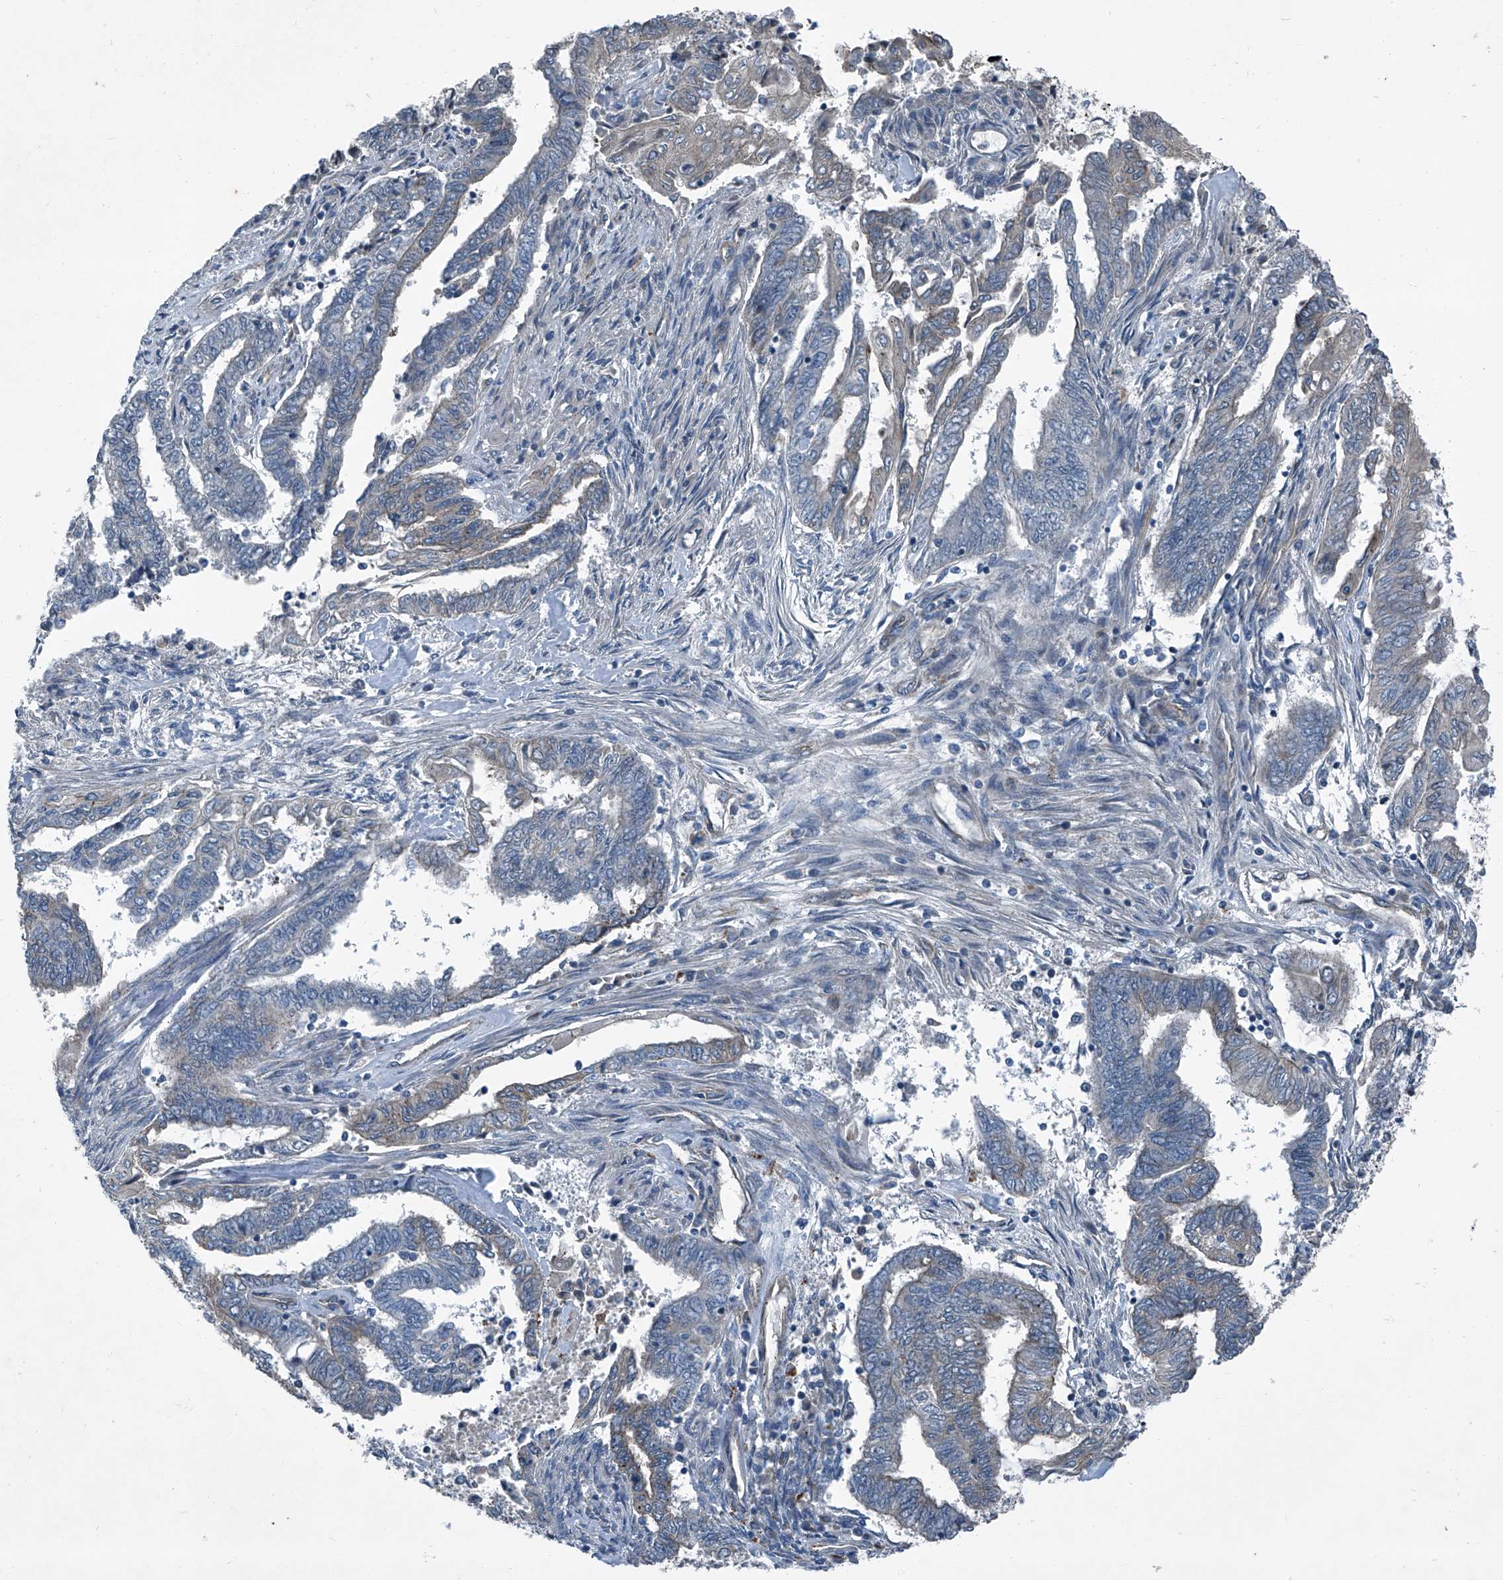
{"staining": {"intensity": "weak", "quantity": "<25%", "location": "cytoplasmic/membranous"}, "tissue": "endometrial cancer", "cell_type": "Tumor cells", "image_type": "cancer", "snomed": [{"axis": "morphology", "description": "Adenocarcinoma, NOS"}, {"axis": "topography", "description": "Uterus"}, {"axis": "topography", "description": "Endometrium"}], "caption": "Tumor cells show no significant positivity in endometrial cancer.", "gene": "SENP2", "patient": {"sex": "female", "age": 70}}